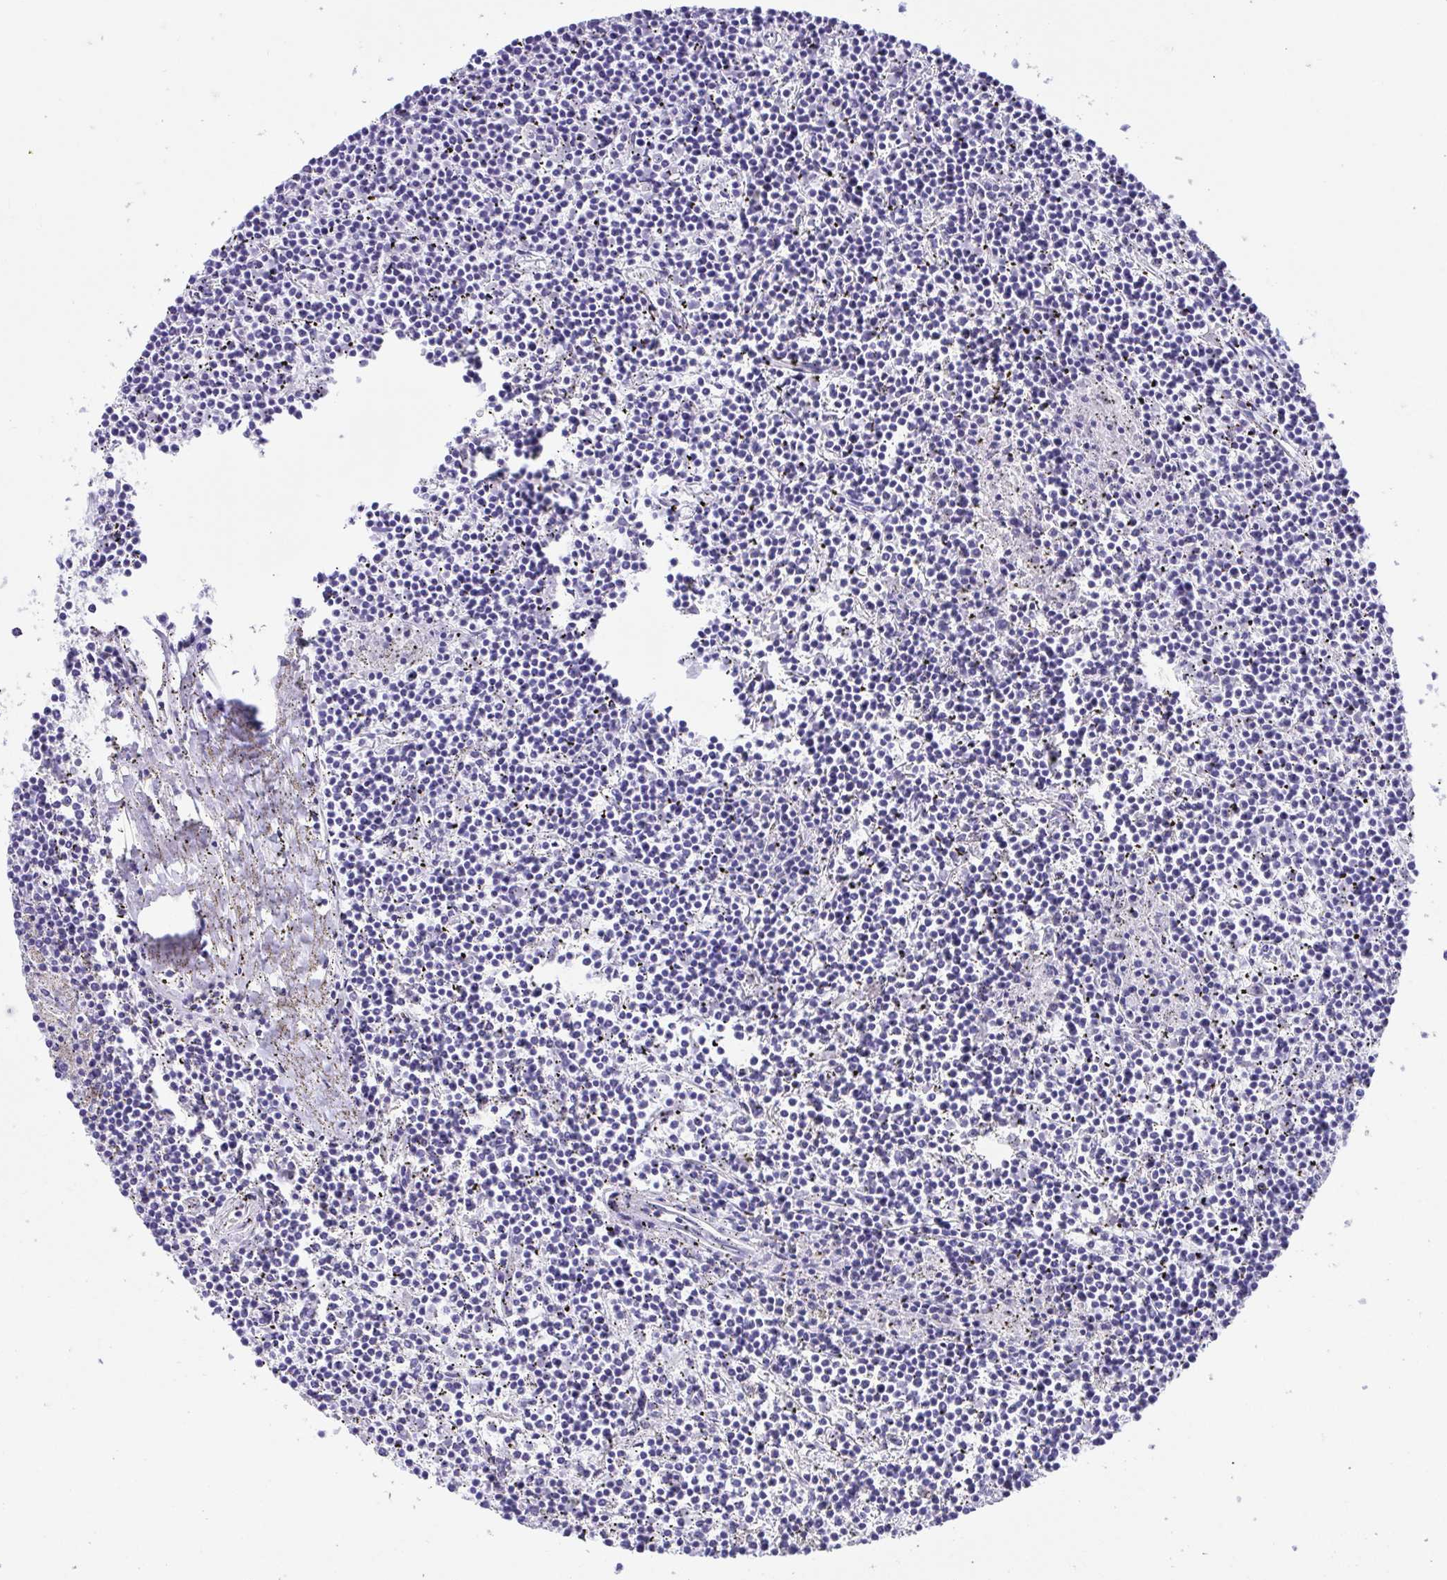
{"staining": {"intensity": "negative", "quantity": "none", "location": "none"}, "tissue": "lymphoma", "cell_type": "Tumor cells", "image_type": "cancer", "snomed": [{"axis": "morphology", "description": "Malignant lymphoma, non-Hodgkin's type, Low grade"}, {"axis": "topography", "description": "Spleen"}], "caption": "Tumor cells show no significant positivity in lymphoma.", "gene": "TMEM35A", "patient": {"sex": "female", "age": 19}}